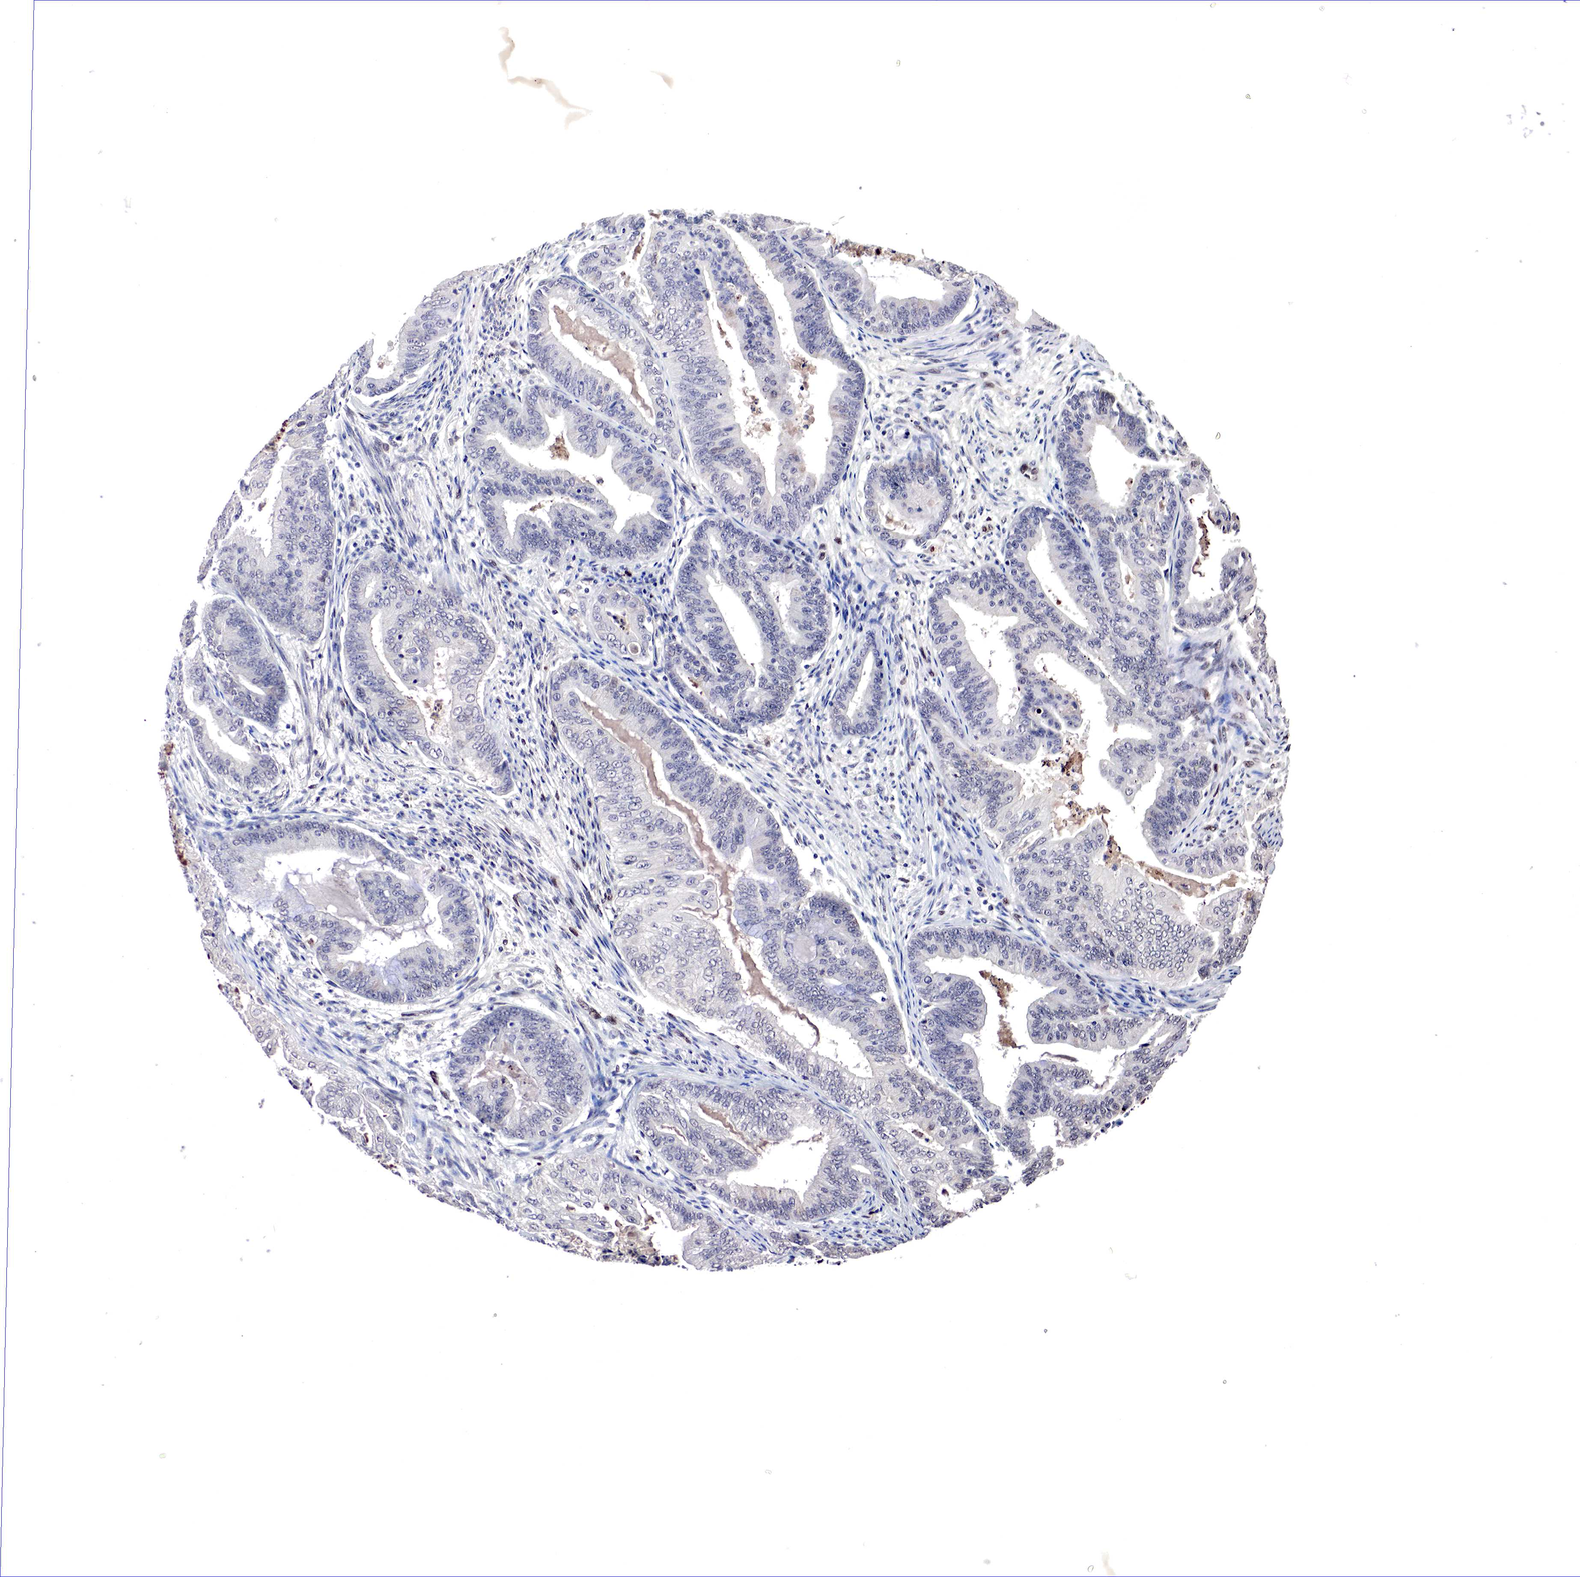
{"staining": {"intensity": "negative", "quantity": "none", "location": "none"}, "tissue": "endometrial cancer", "cell_type": "Tumor cells", "image_type": "cancer", "snomed": [{"axis": "morphology", "description": "Adenocarcinoma, NOS"}, {"axis": "topography", "description": "Endometrium"}], "caption": "Photomicrograph shows no significant protein positivity in tumor cells of adenocarcinoma (endometrial).", "gene": "DACH2", "patient": {"sex": "female", "age": 63}}